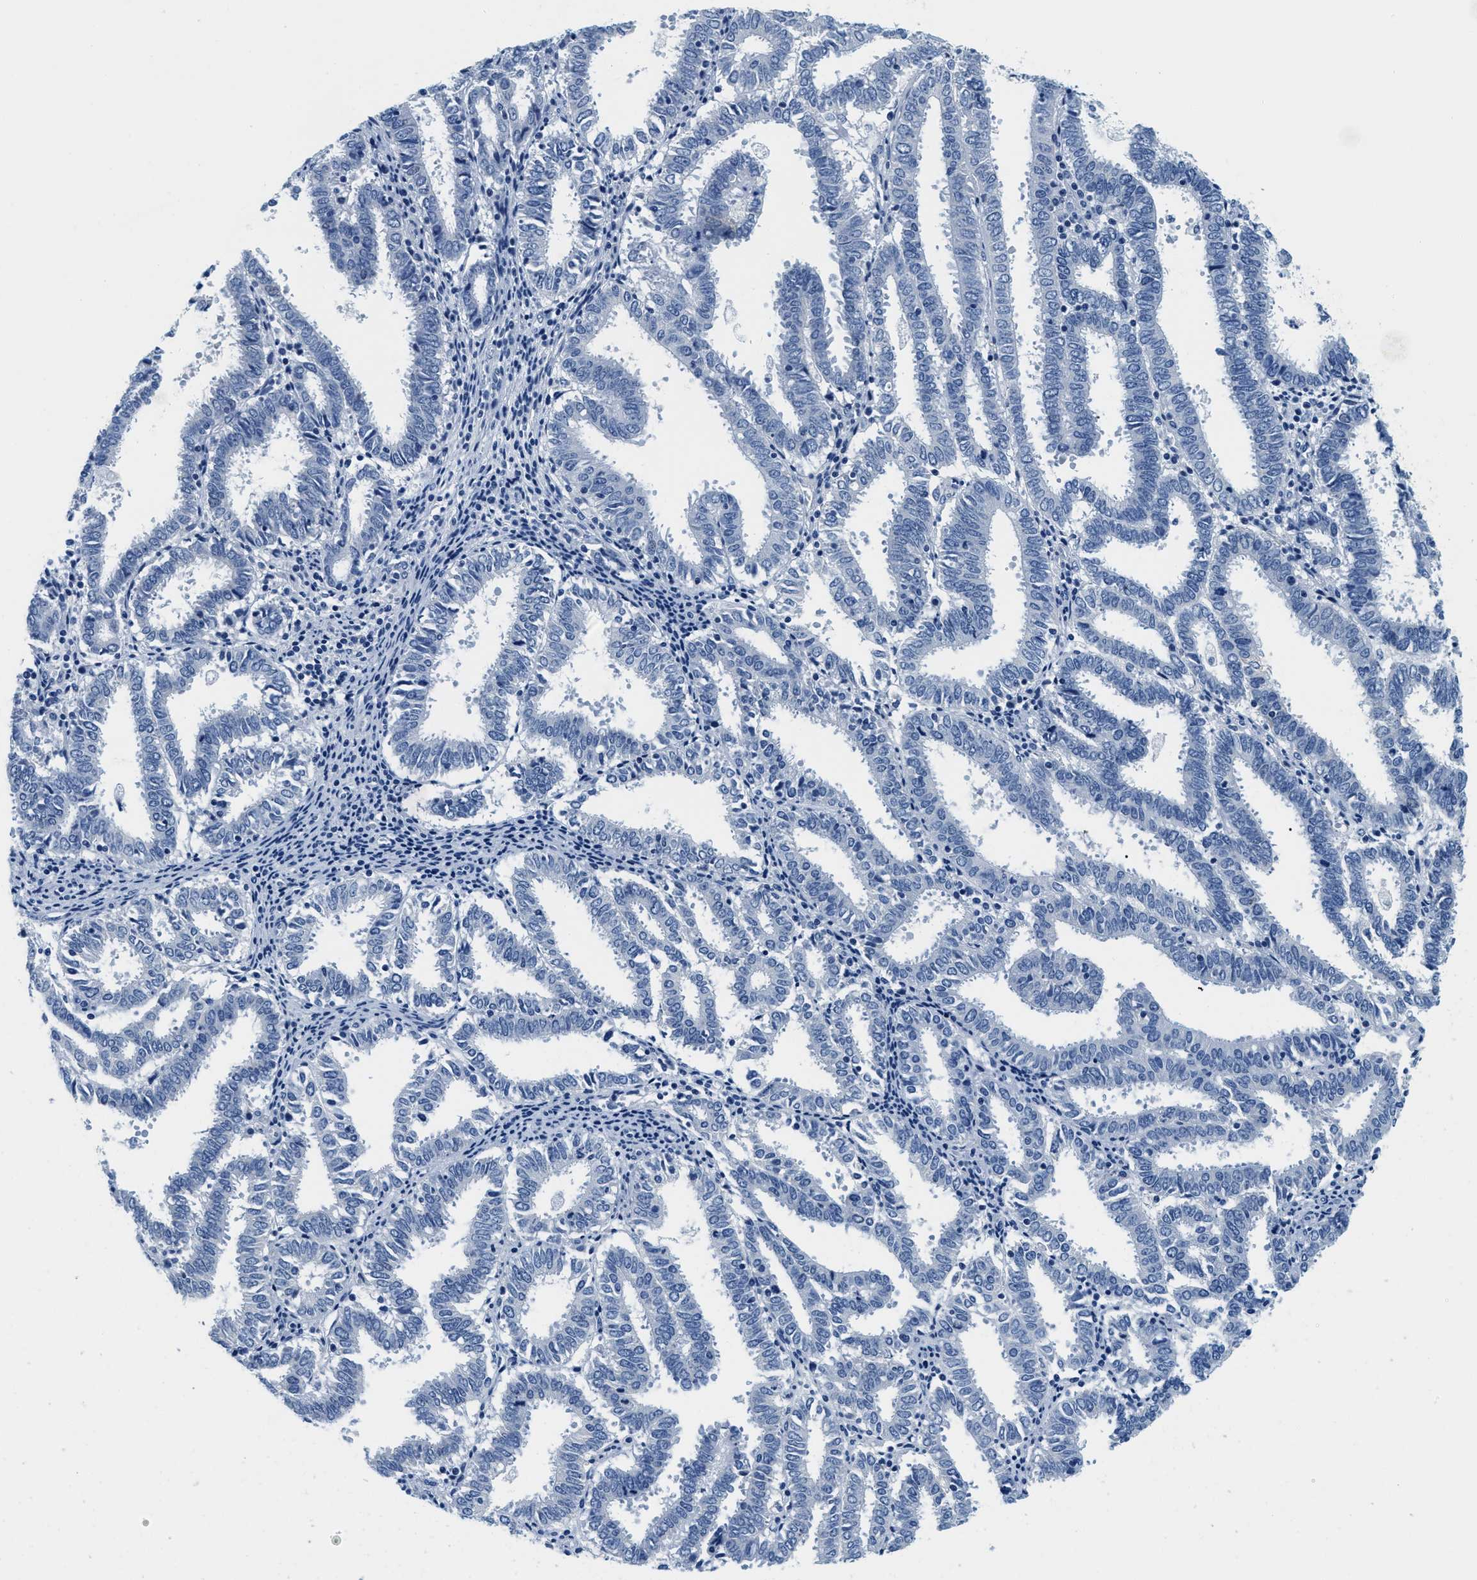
{"staining": {"intensity": "negative", "quantity": "none", "location": "none"}, "tissue": "endometrial cancer", "cell_type": "Tumor cells", "image_type": "cancer", "snomed": [{"axis": "morphology", "description": "Adenocarcinoma, NOS"}, {"axis": "topography", "description": "Uterus"}], "caption": "The micrograph exhibits no significant staining in tumor cells of endometrial adenocarcinoma.", "gene": "GSTM3", "patient": {"sex": "female", "age": 83}}